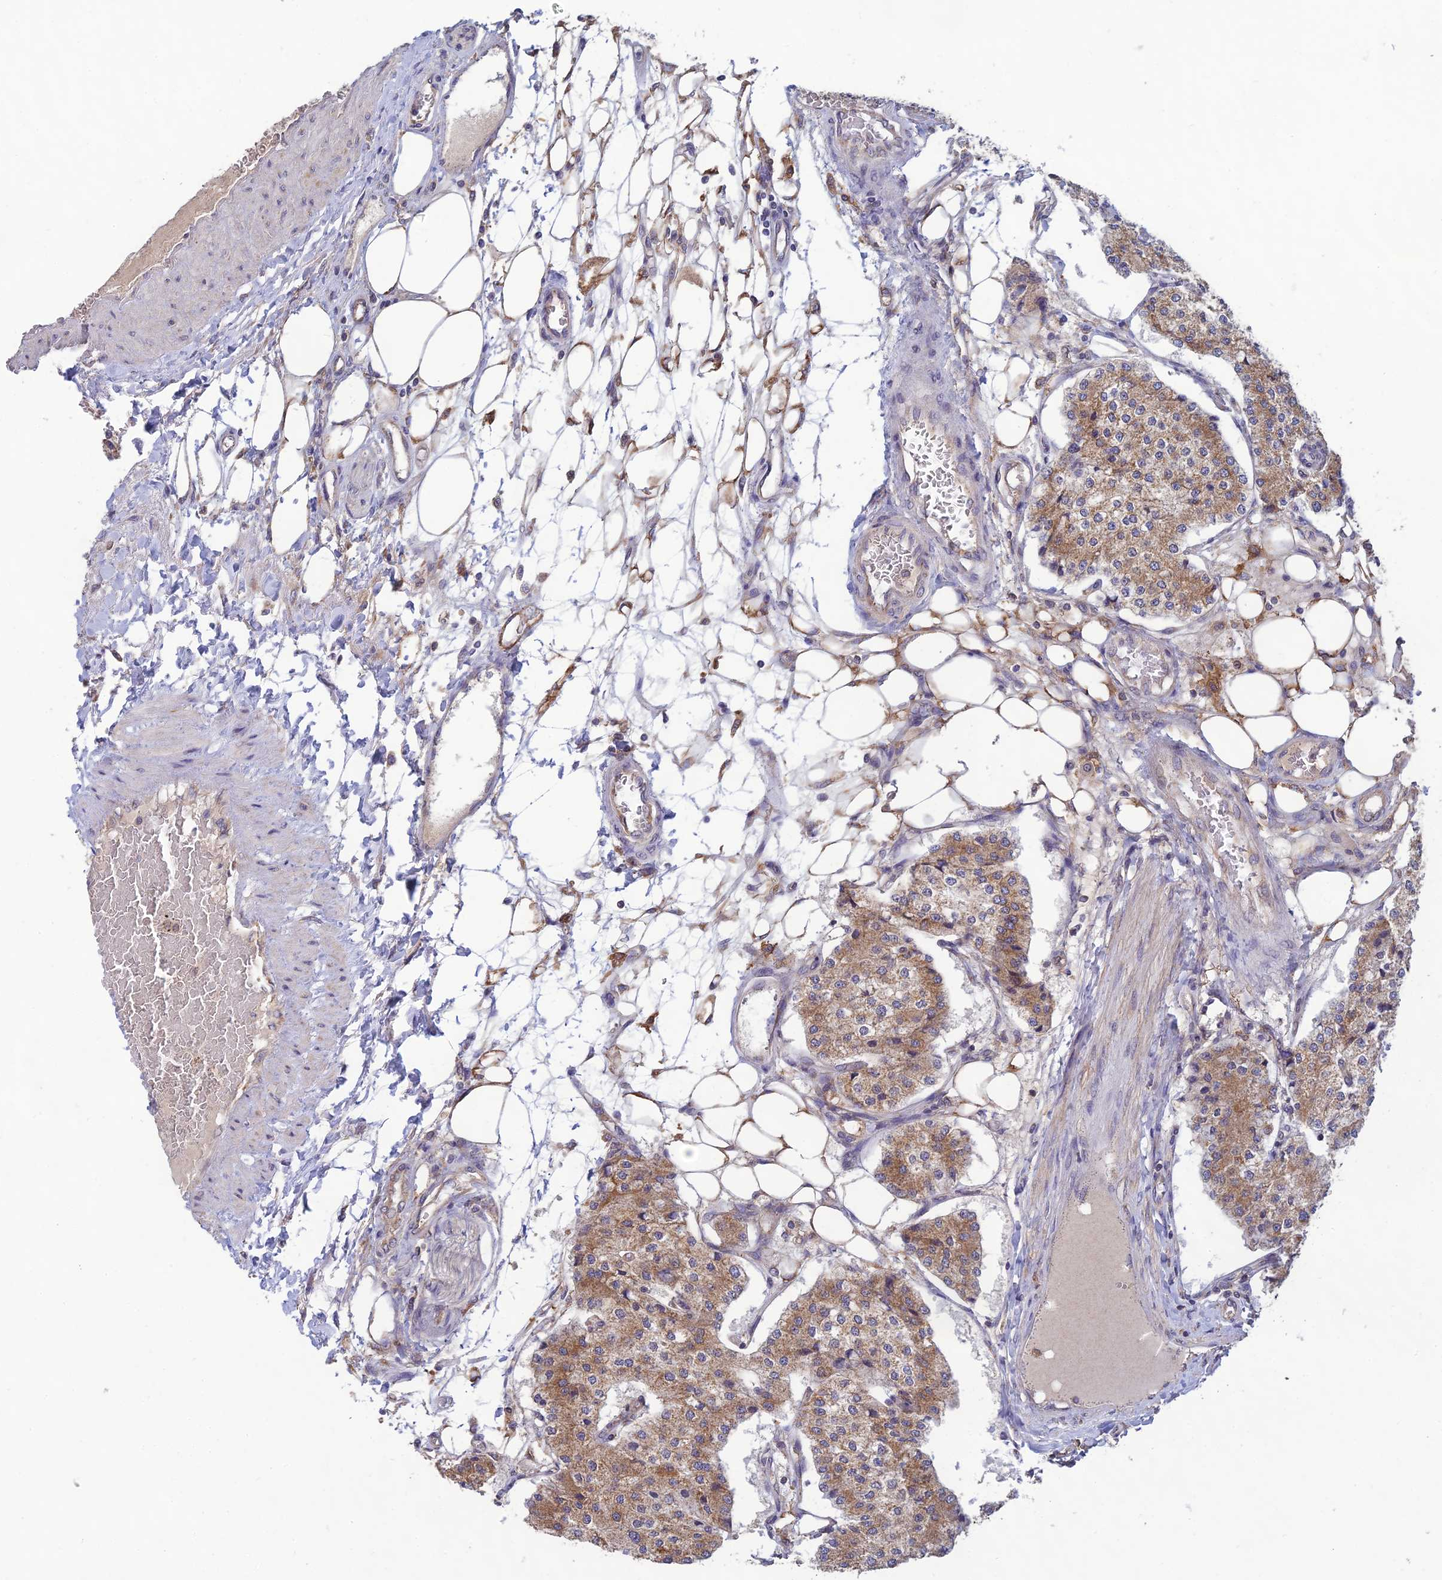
{"staining": {"intensity": "moderate", "quantity": ">75%", "location": "cytoplasmic/membranous"}, "tissue": "carcinoid", "cell_type": "Tumor cells", "image_type": "cancer", "snomed": [{"axis": "morphology", "description": "Carcinoid, malignant, NOS"}, {"axis": "topography", "description": "Colon"}], "caption": "A brown stain shows moderate cytoplasmic/membranous staining of a protein in malignant carcinoid tumor cells.", "gene": "MRNIP", "patient": {"sex": "female", "age": 52}}